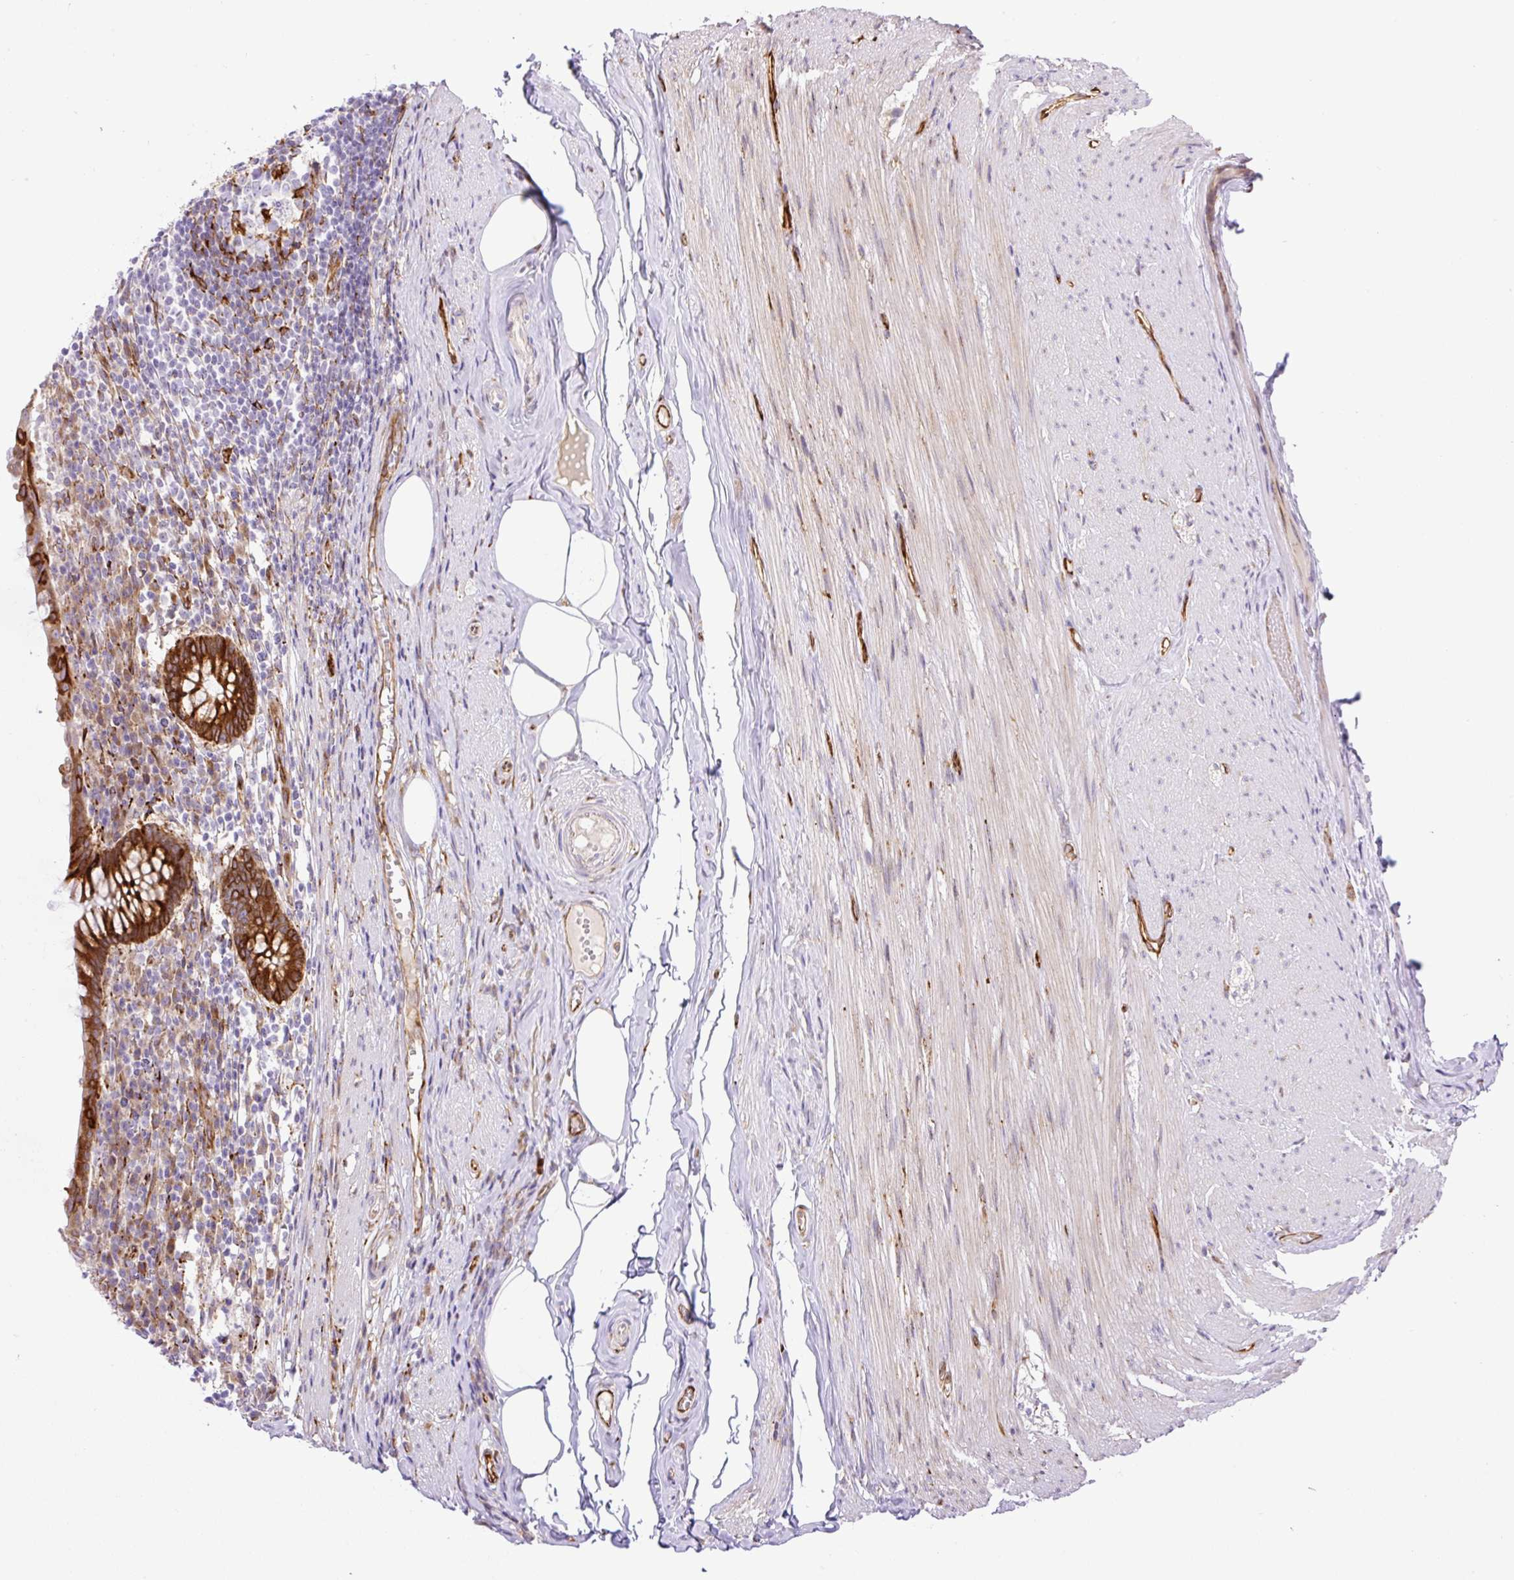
{"staining": {"intensity": "strong", "quantity": ">75%", "location": "cytoplasmic/membranous"}, "tissue": "appendix", "cell_type": "Glandular cells", "image_type": "normal", "snomed": [{"axis": "morphology", "description": "Normal tissue, NOS"}, {"axis": "topography", "description": "Appendix"}], "caption": "Protein staining by IHC shows strong cytoplasmic/membranous expression in about >75% of glandular cells in normal appendix.", "gene": "RAB30", "patient": {"sex": "female", "age": 56}}